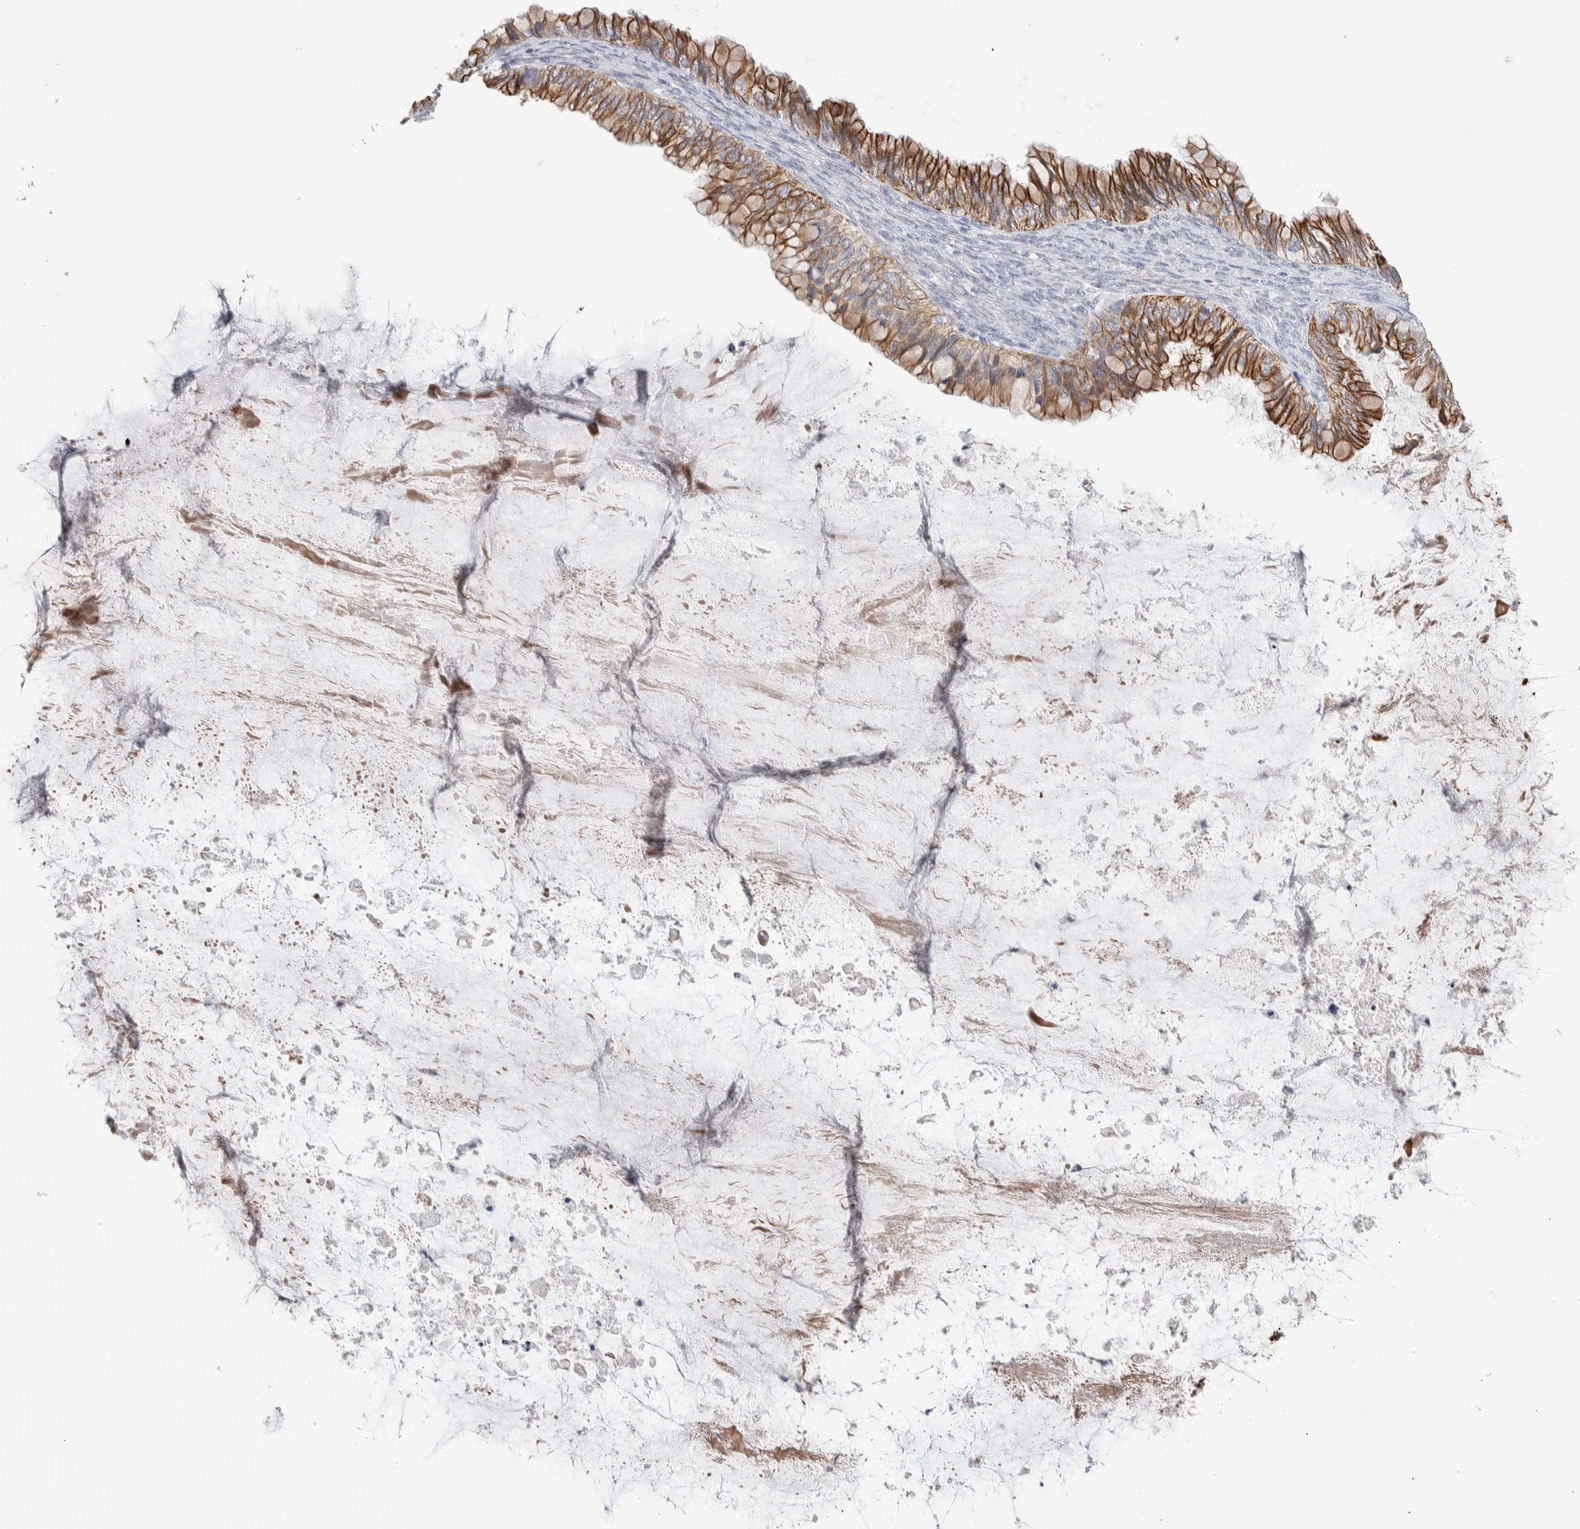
{"staining": {"intensity": "strong", "quantity": ">75%", "location": "cytoplasmic/membranous"}, "tissue": "ovarian cancer", "cell_type": "Tumor cells", "image_type": "cancer", "snomed": [{"axis": "morphology", "description": "Cystadenocarcinoma, mucinous, NOS"}, {"axis": "topography", "description": "Ovary"}], "caption": "Mucinous cystadenocarcinoma (ovarian) stained for a protein (brown) displays strong cytoplasmic/membranous positive positivity in about >75% of tumor cells.", "gene": "C1orf112", "patient": {"sex": "female", "age": 80}}